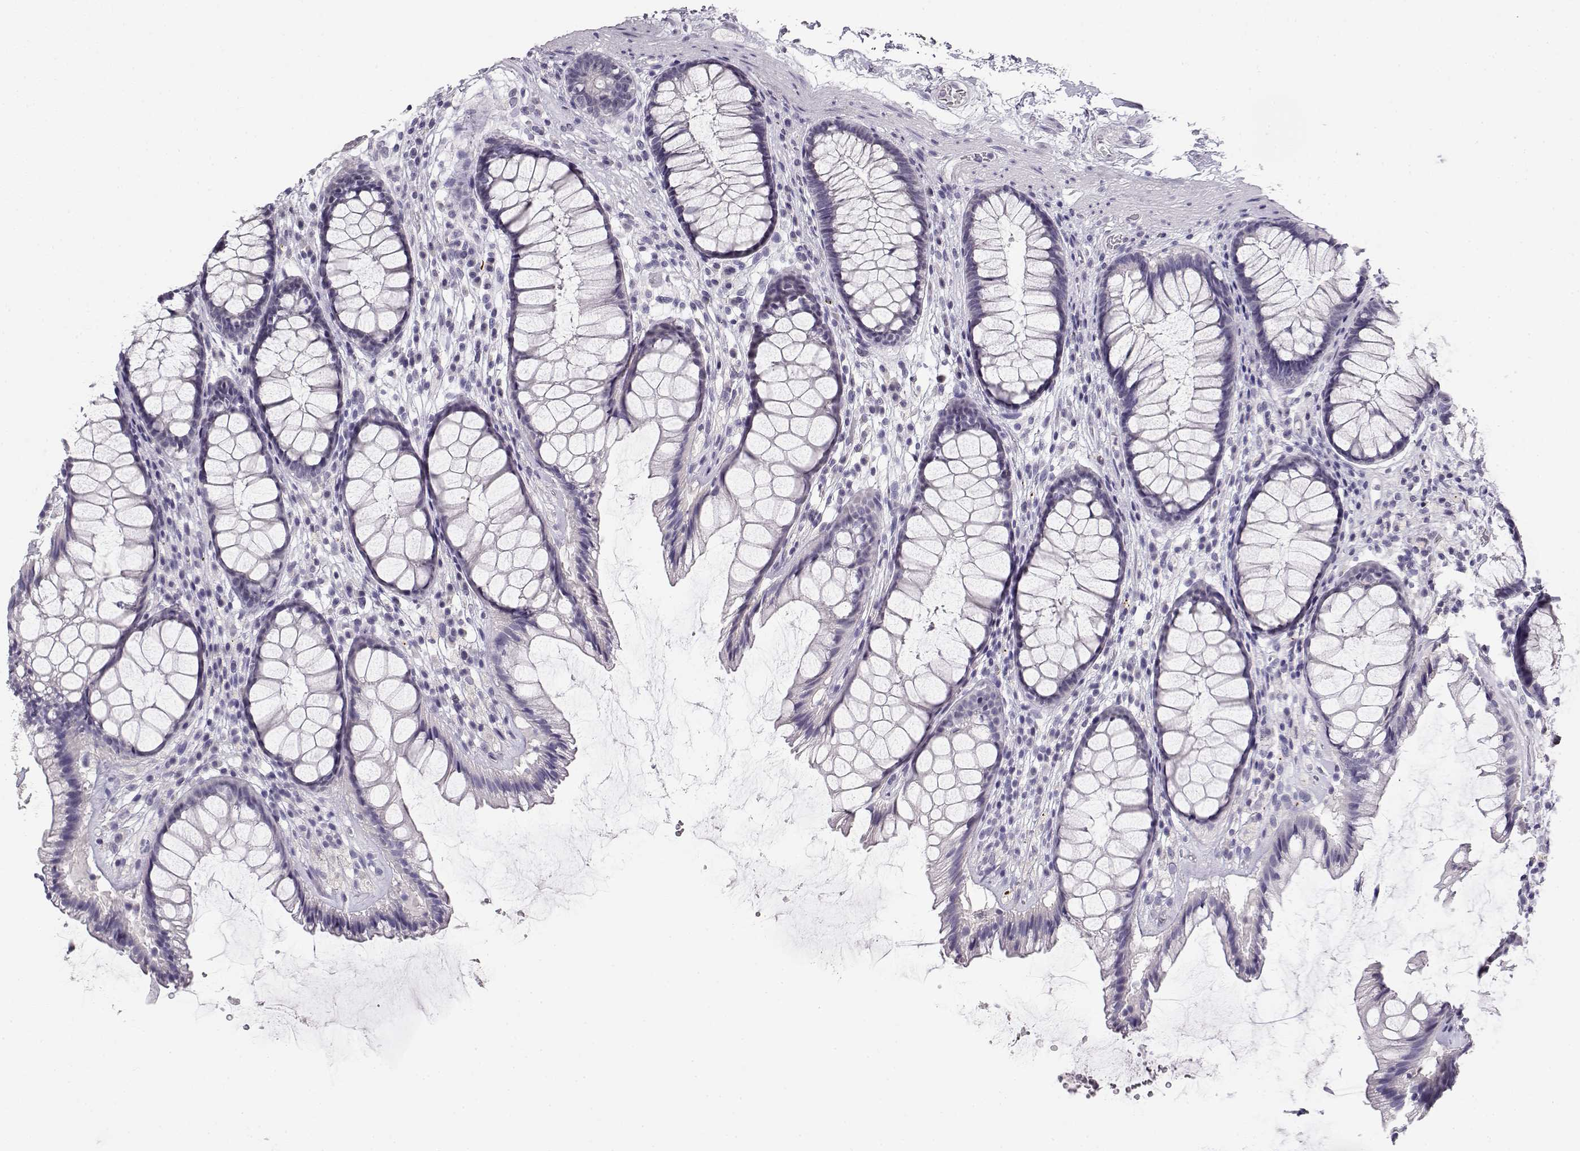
{"staining": {"intensity": "negative", "quantity": "none", "location": "none"}, "tissue": "rectum", "cell_type": "Glandular cells", "image_type": "normal", "snomed": [{"axis": "morphology", "description": "Normal tissue, NOS"}, {"axis": "topography", "description": "Rectum"}], "caption": "Immunohistochemistry of unremarkable human rectum shows no staining in glandular cells. (DAB immunohistochemistry with hematoxylin counter stain).", "gene": "NUTM1", "patient": {"sex": "male", "age": 72}}